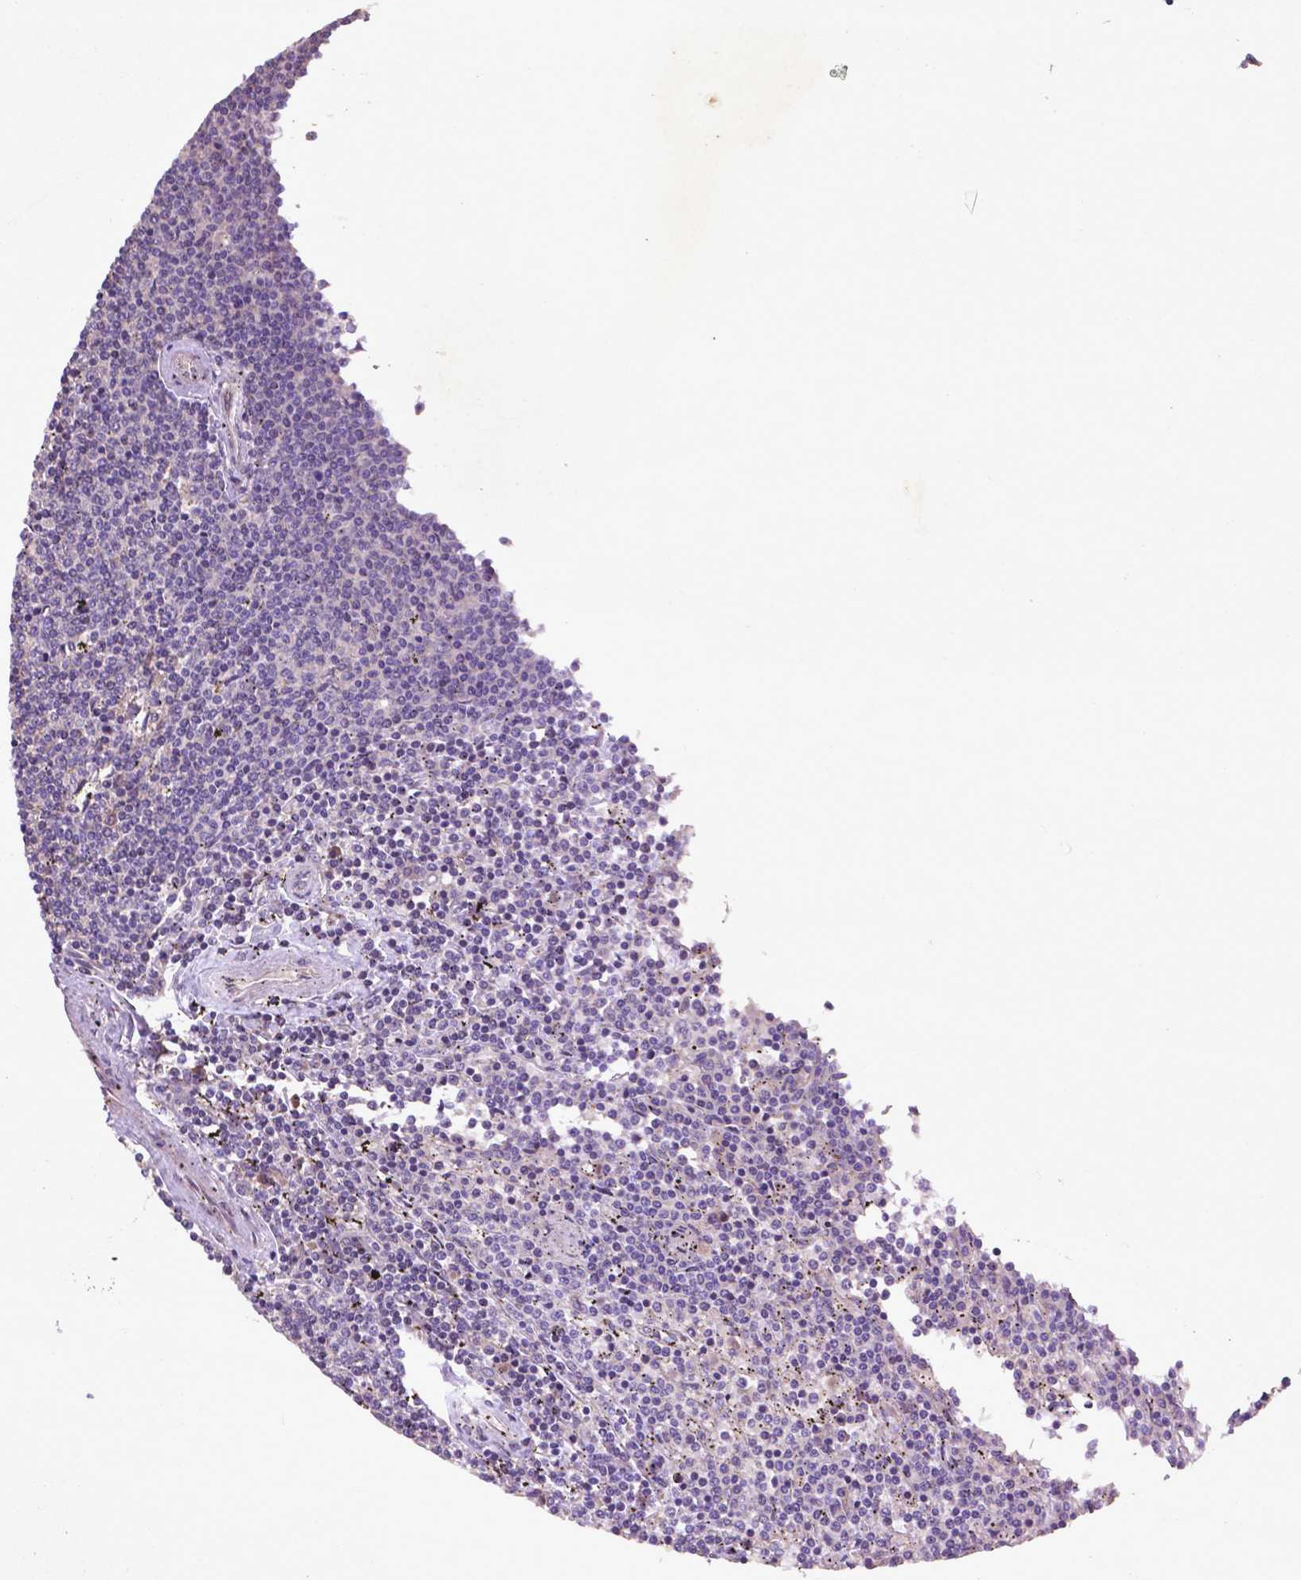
{"staining": {"intensity": "negative", "quantity": "none", "location": "none"}, "tissue": "lymphoma", "cell_type": "Tumor cells", "image_type": "cancer", "snomed": [{"axis": "morphology", "description": "Malignant lymphoma, non-Hodgkin's type, Low grade"}, {"axis": "topography", "description": "Spleen"}], "caption": "An immunohistochemistry photomicrograph of lymphoma is shown. There is no staining in tumor cells of lymphoma.", "gene": "COQ2", "patient": {"sex": "female", "age": 50}}